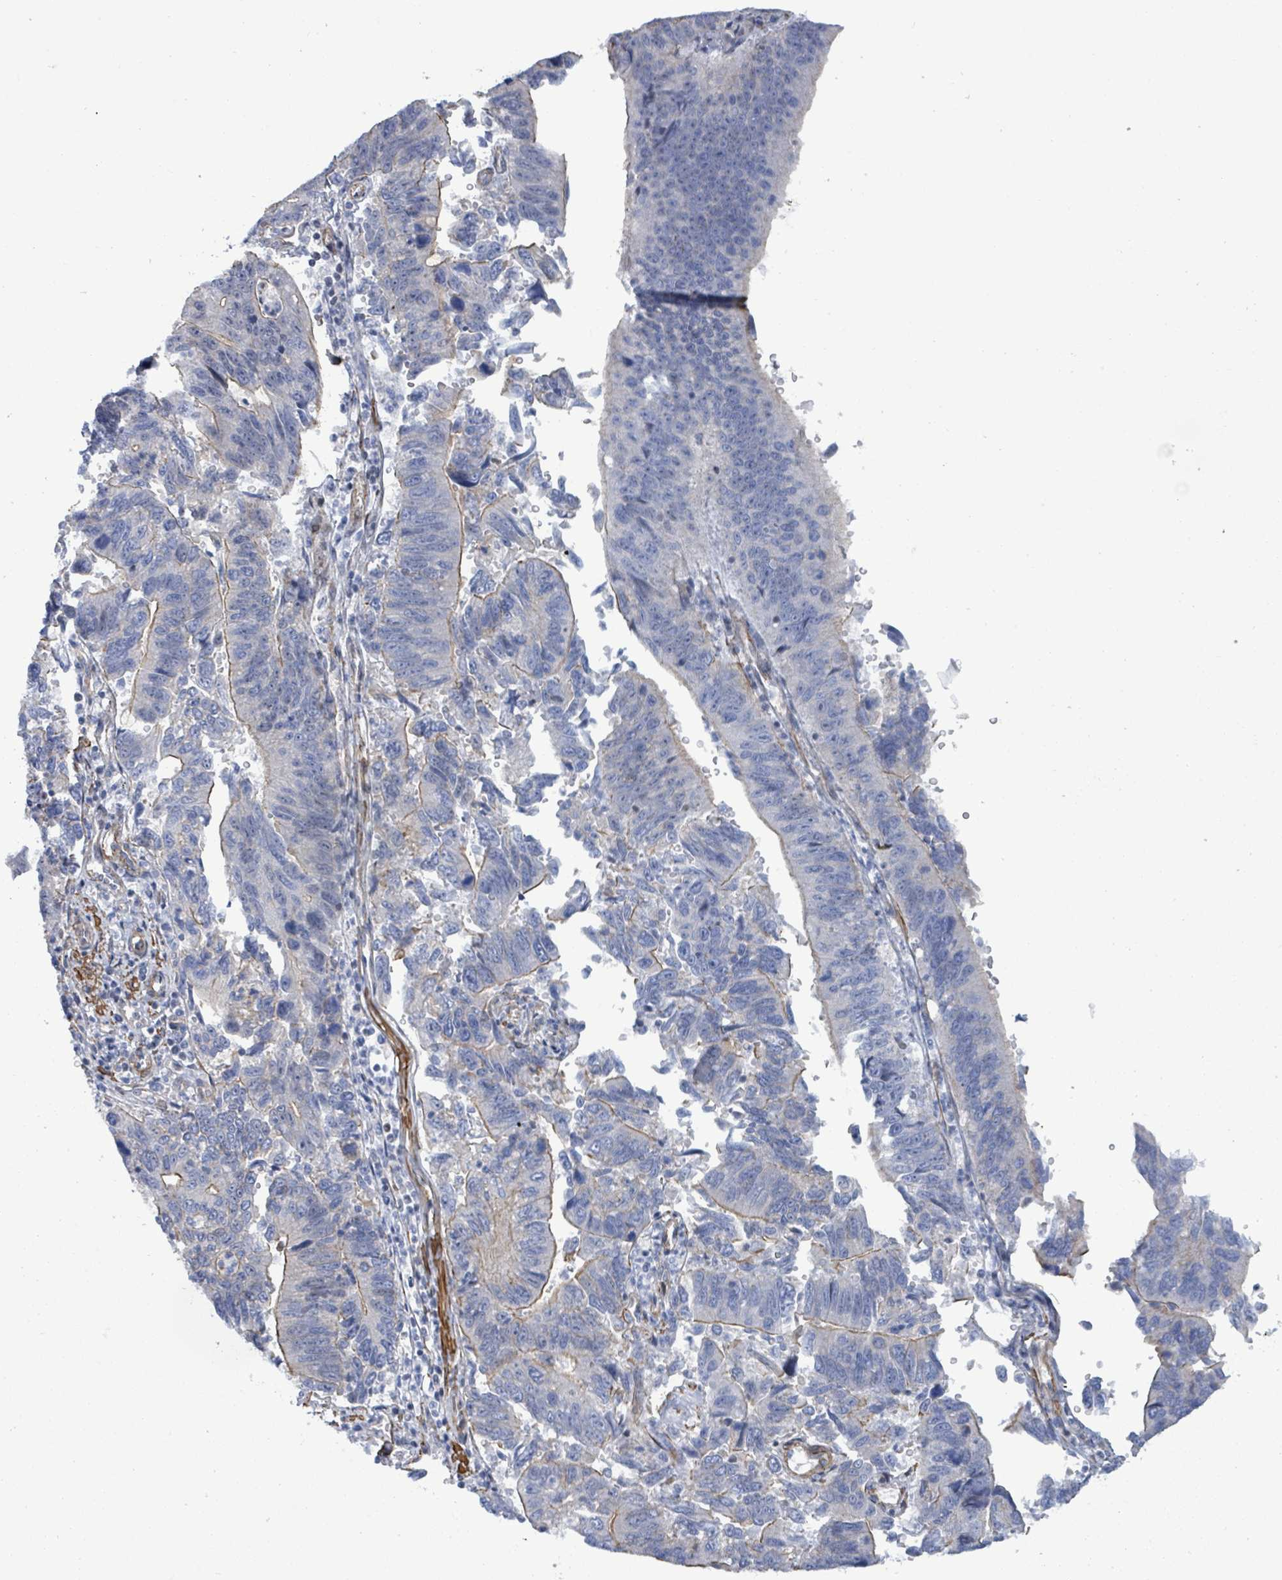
{"staining": {"intensity": "weak", "quantity": "<25%", "location": "cytoplasmic/membranous"}, "tissue": "stomach cancer", "cell_type": "Tumor cells", "image_type": "cancer", "snomed": [{"axis": "morphology", "description": "Adenocarcinoma, NOS"}, {"axis": "topography", "description": "Stomach"}], "caption": "This is a photomicrograph of IHC staining of stomach cancer, which shows no staining in tumor cells.", "gene": "DMRTC1B", "patient": {"sex": "male", "age": 59}}